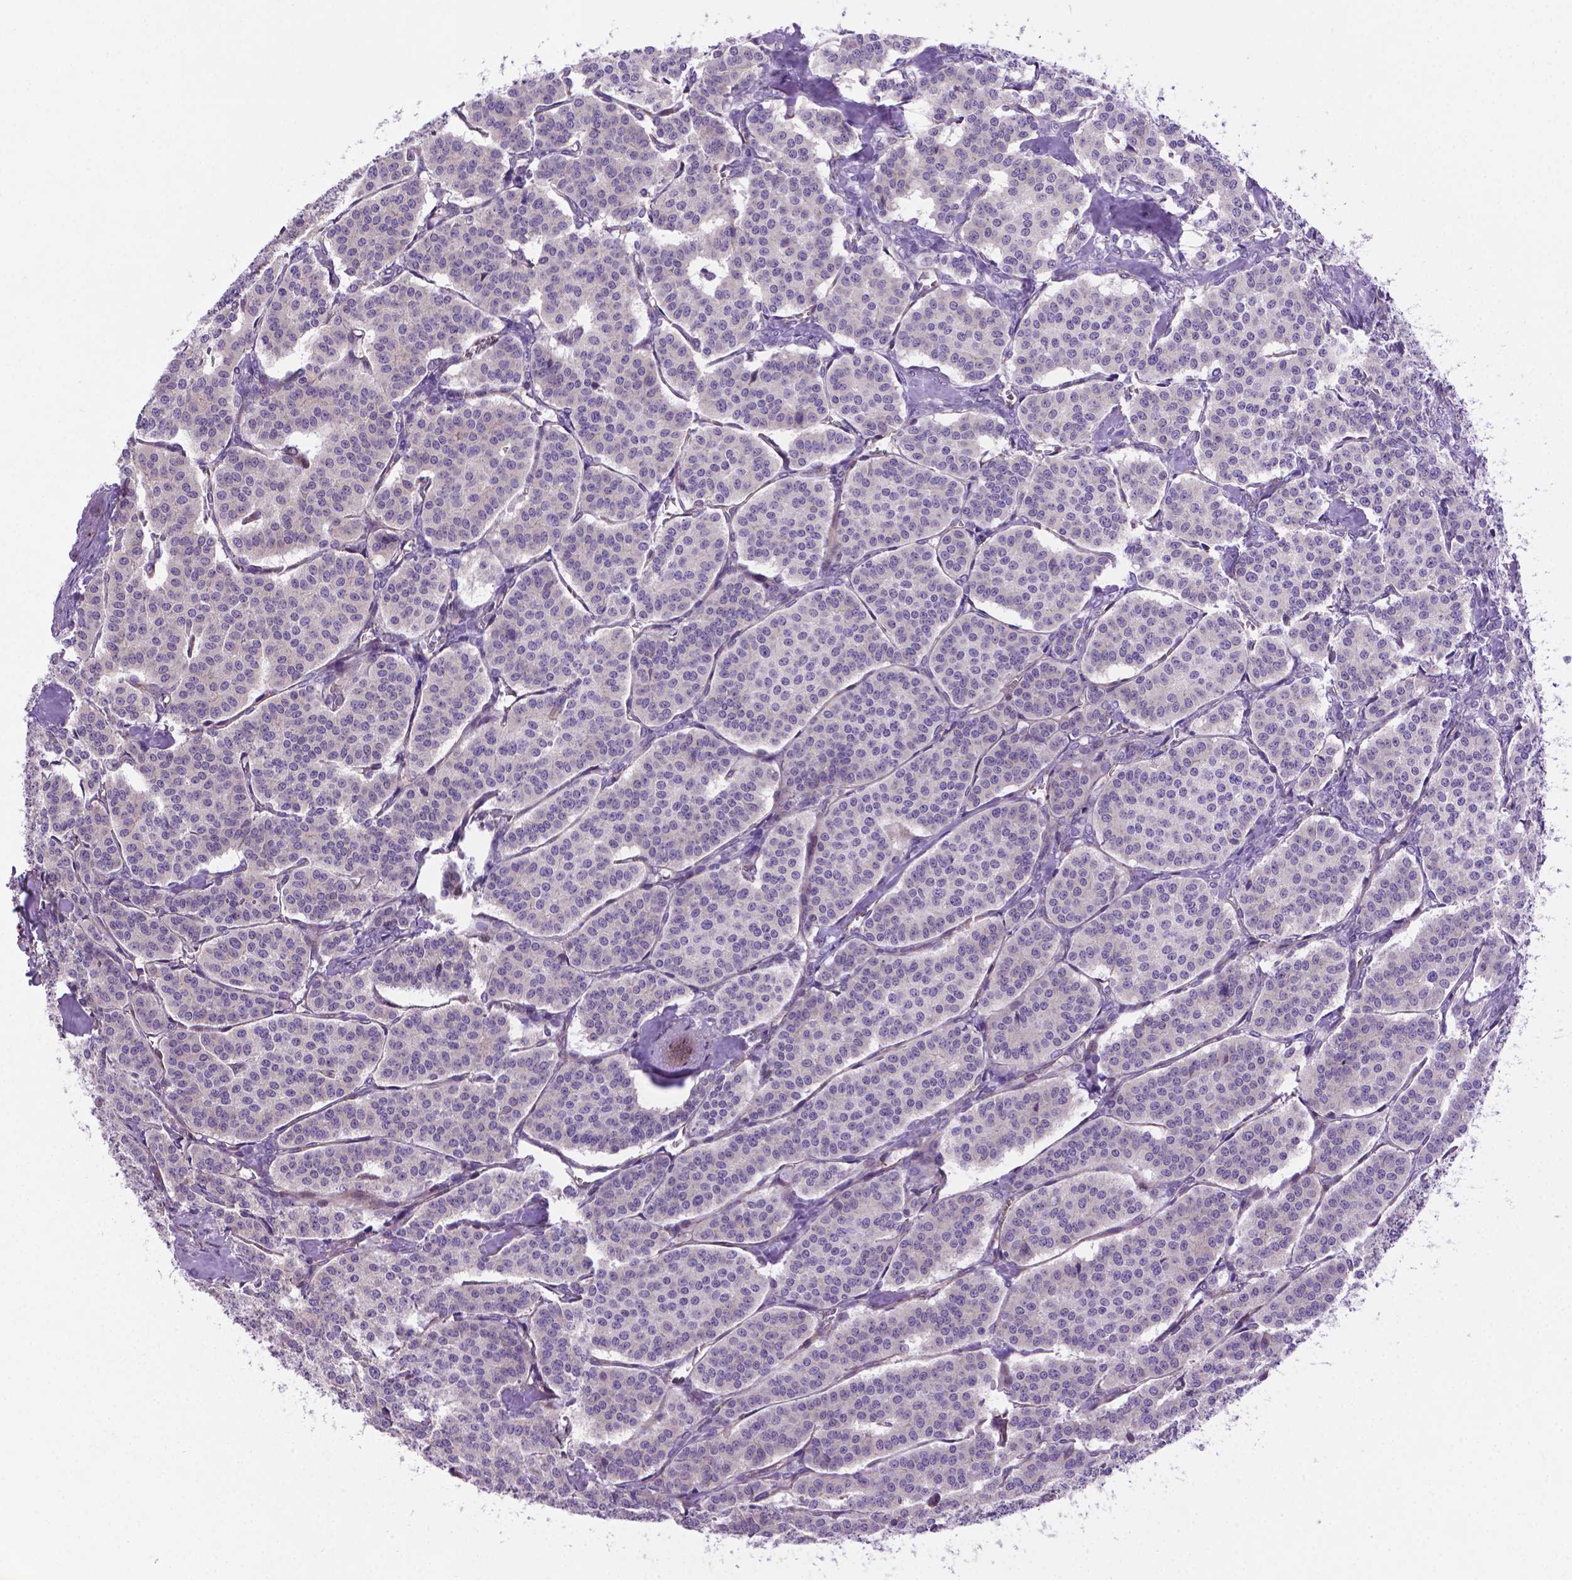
{"staining": {"intensity": "negative", "quantity": "none", "location": "none"}, "tissue": "carcinoid", "cell_type": "Tumor cells", "image_type": "cancer", "snomed": [{"axis": "morphology", "description": "Carcinoid, malignant, NOS"}, {"axis": "topography", "description": "Lung"}], "caption": "Carcinoid (malignant) stained for a protein using immunohistochemistry (IHC) exhibits no staining tumor cells.", "gene": "CCER2", "patient": {"sex": "female", "age": 46}}